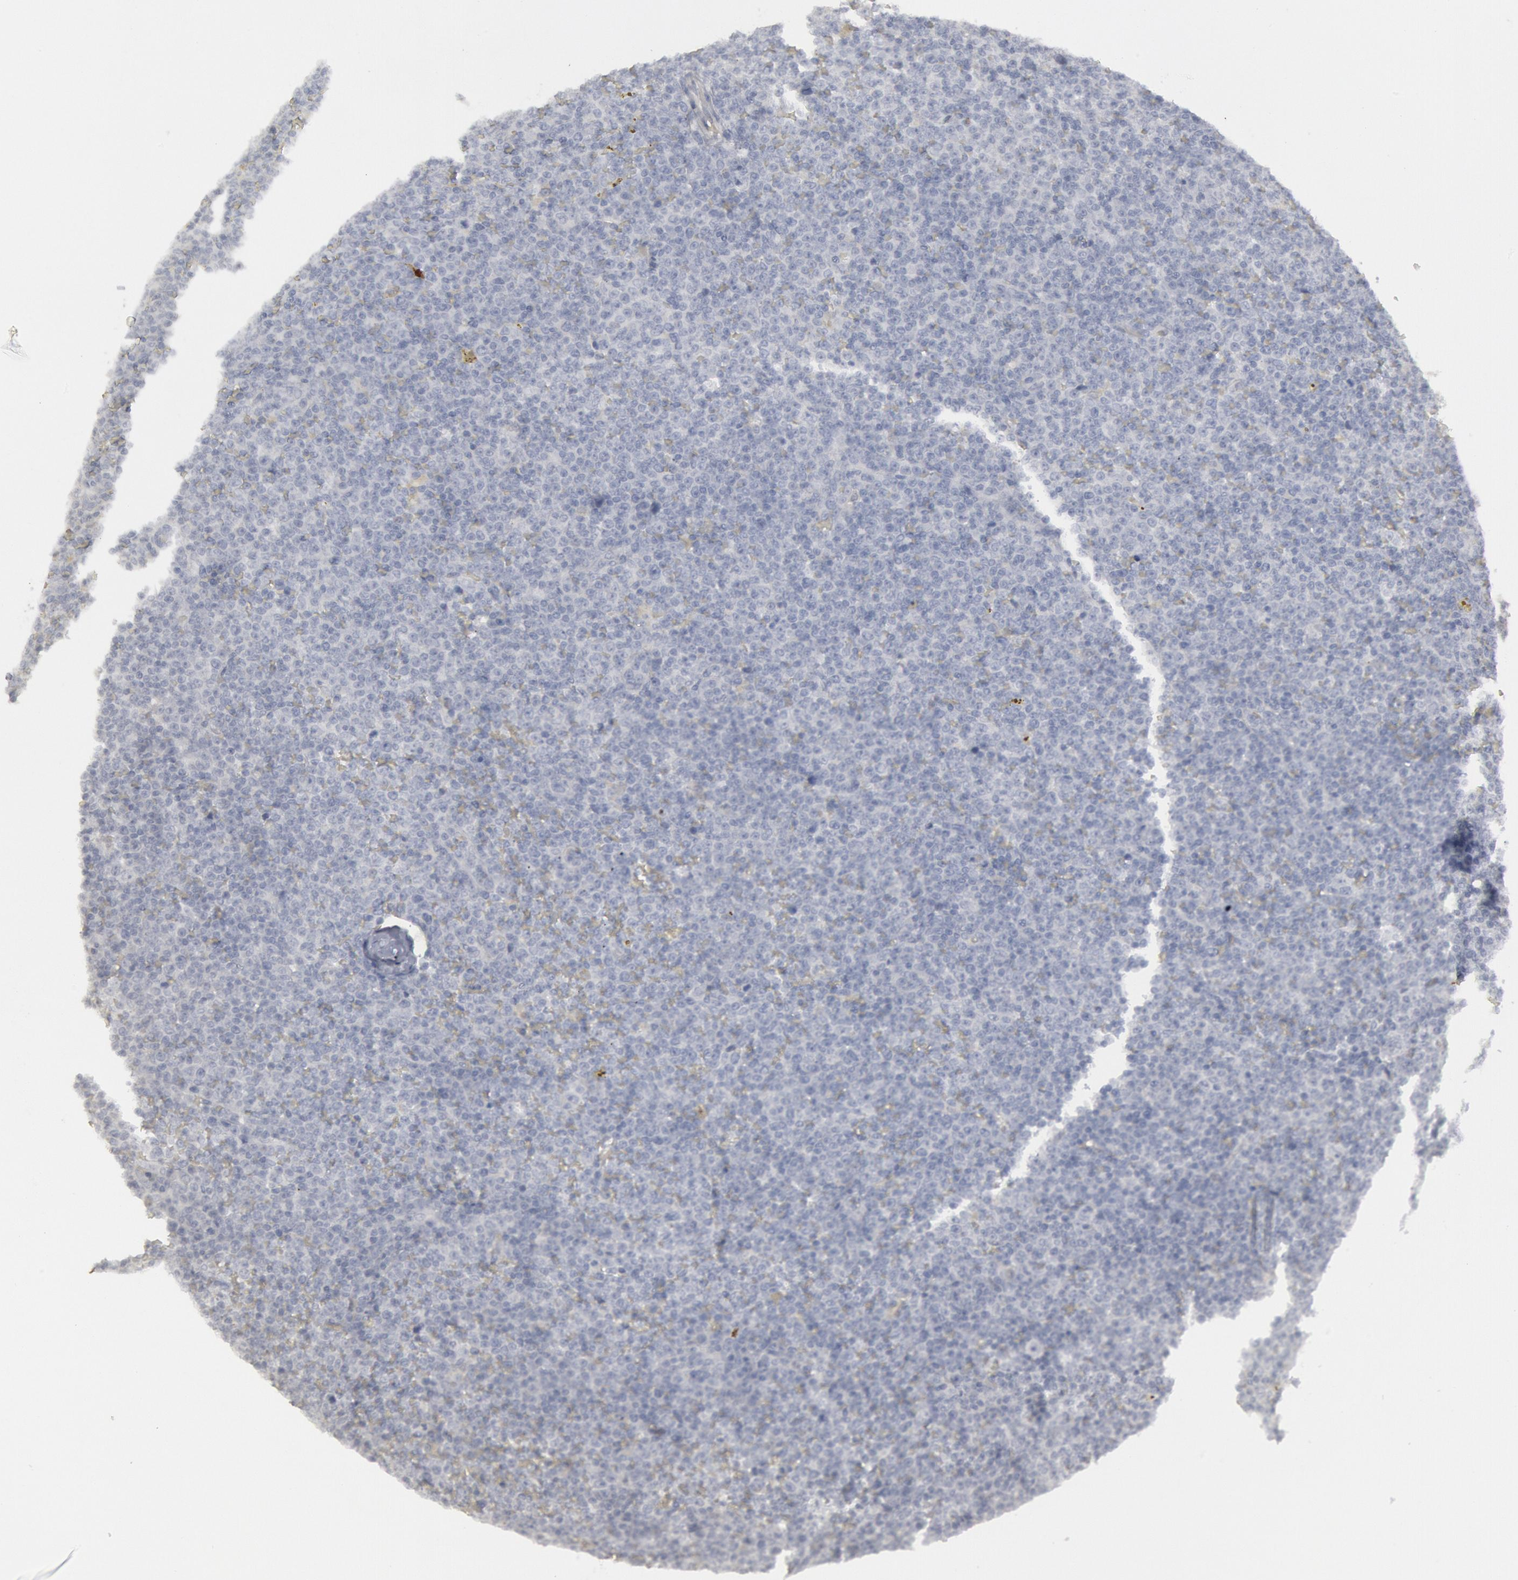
{"staining": {"intensity": "negative", "quantity": "none", "location": "none"}, "tissue": "lymphoma", "cell_type": "Tumor cells", "image_type": "cancer", "snomed": [{"axis": "morphology", "description": "Malignant lymphoma, non-Hodgkin's type, Low grade"}, {"axis": "topography", "description": "Lymph node"}], "caption": "Tumor cells show no significant protein expression in lymphoma.", "gene": "DMC1", "patient": {"sex": "male", "age": 50}}